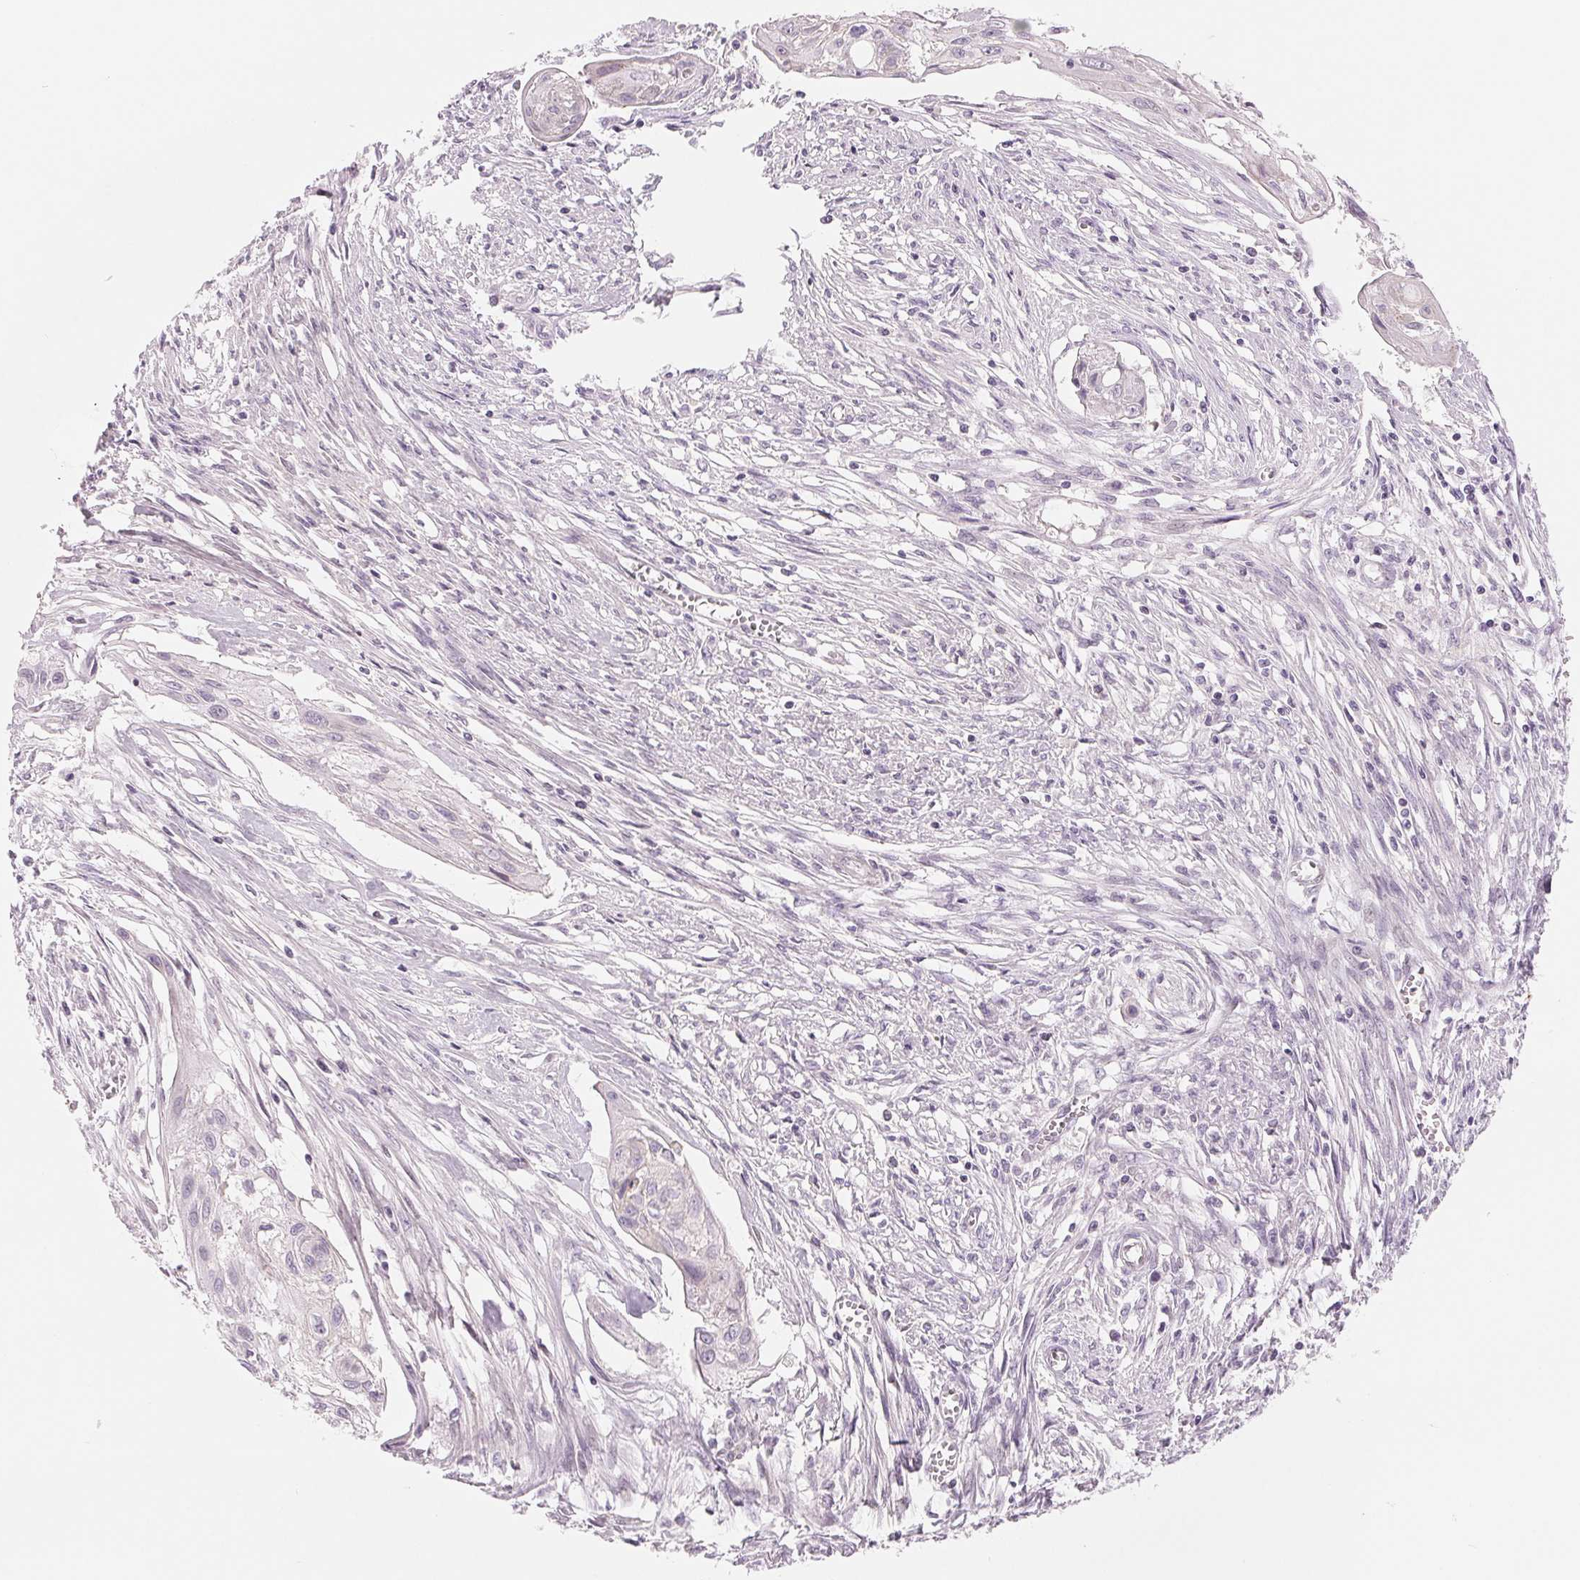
{"staining": {"intensity": "negative", "quantity": "none", "location": "none"}, "tissue": "cervical cancer", "cell_type": "Tumor cells", "image_type": "cancer", "snomed": [{"axis": "morphology", "description": "Squamous cell carcinoma, NOS"}, {"axis": "topography", "description": "Cervix"}], "caption": "This is an immunohistochemistry (IHC) histopathology image of human cervical cancer. There is no staining in tumor cells.", "gene": "CCDC168", "patient": {"sex": "female", "age": 49}}